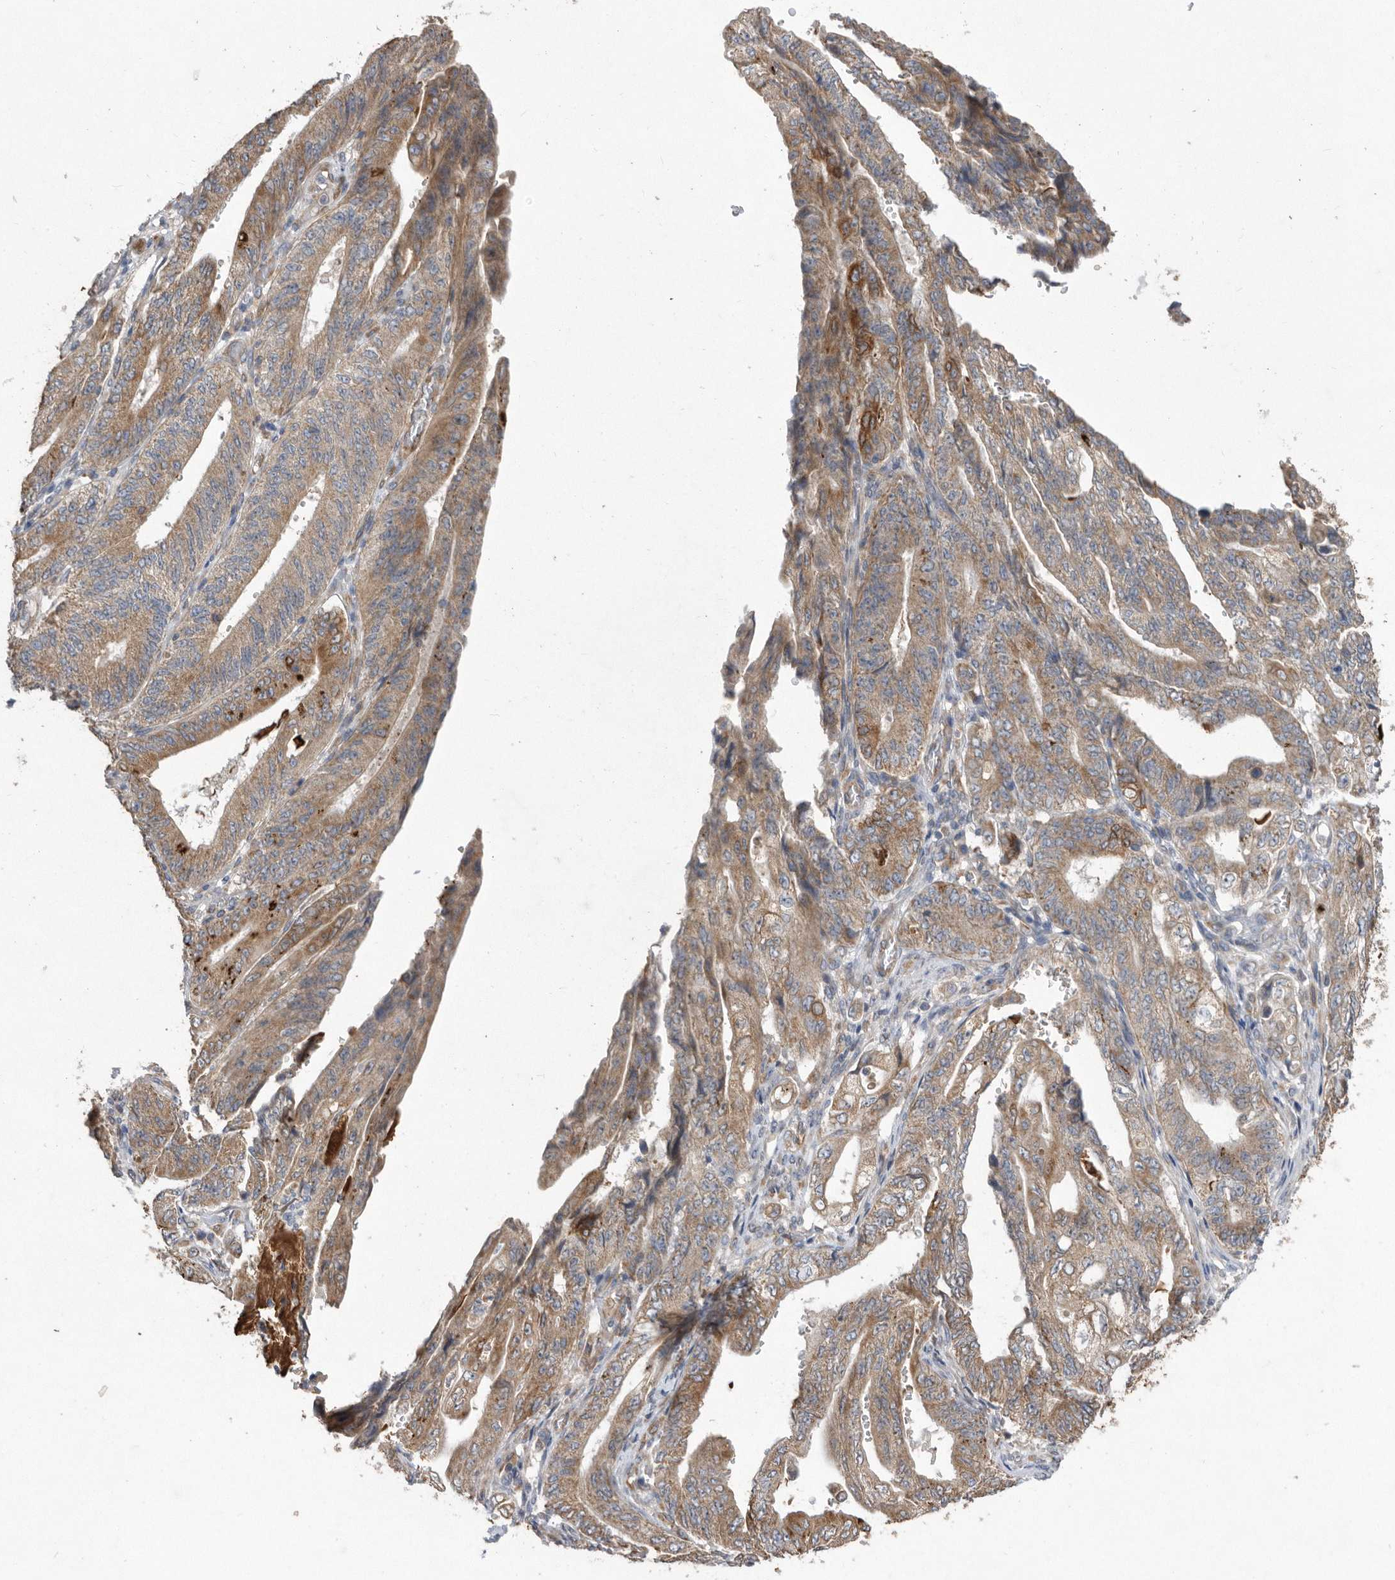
{"staining": {"intensity": "moderate", "quantity": ">75%", "location": "cytoplasmic/membranous"}, "tissue": "stomach cancer", "cell_type": "Tumor cells", "image_type": "cancer", "snomed": [{"axis": "morphology", "description": "Adenocarcinoma, NOS"}, {"axis": "topography", "description": "Stomach"}], "caption": "Tumor cells reveal medium levels of moderate cytoplasmic/membranous expression in approximately >75% of cells in stomach cancer. The staining was performed using DAB to visualize the protein expression in brown, while the nuclei were stained in blue with hematoxylin (Magnification: 20x).", "gene": "PON2", "patient": {"sex": "female", "age": 73}}